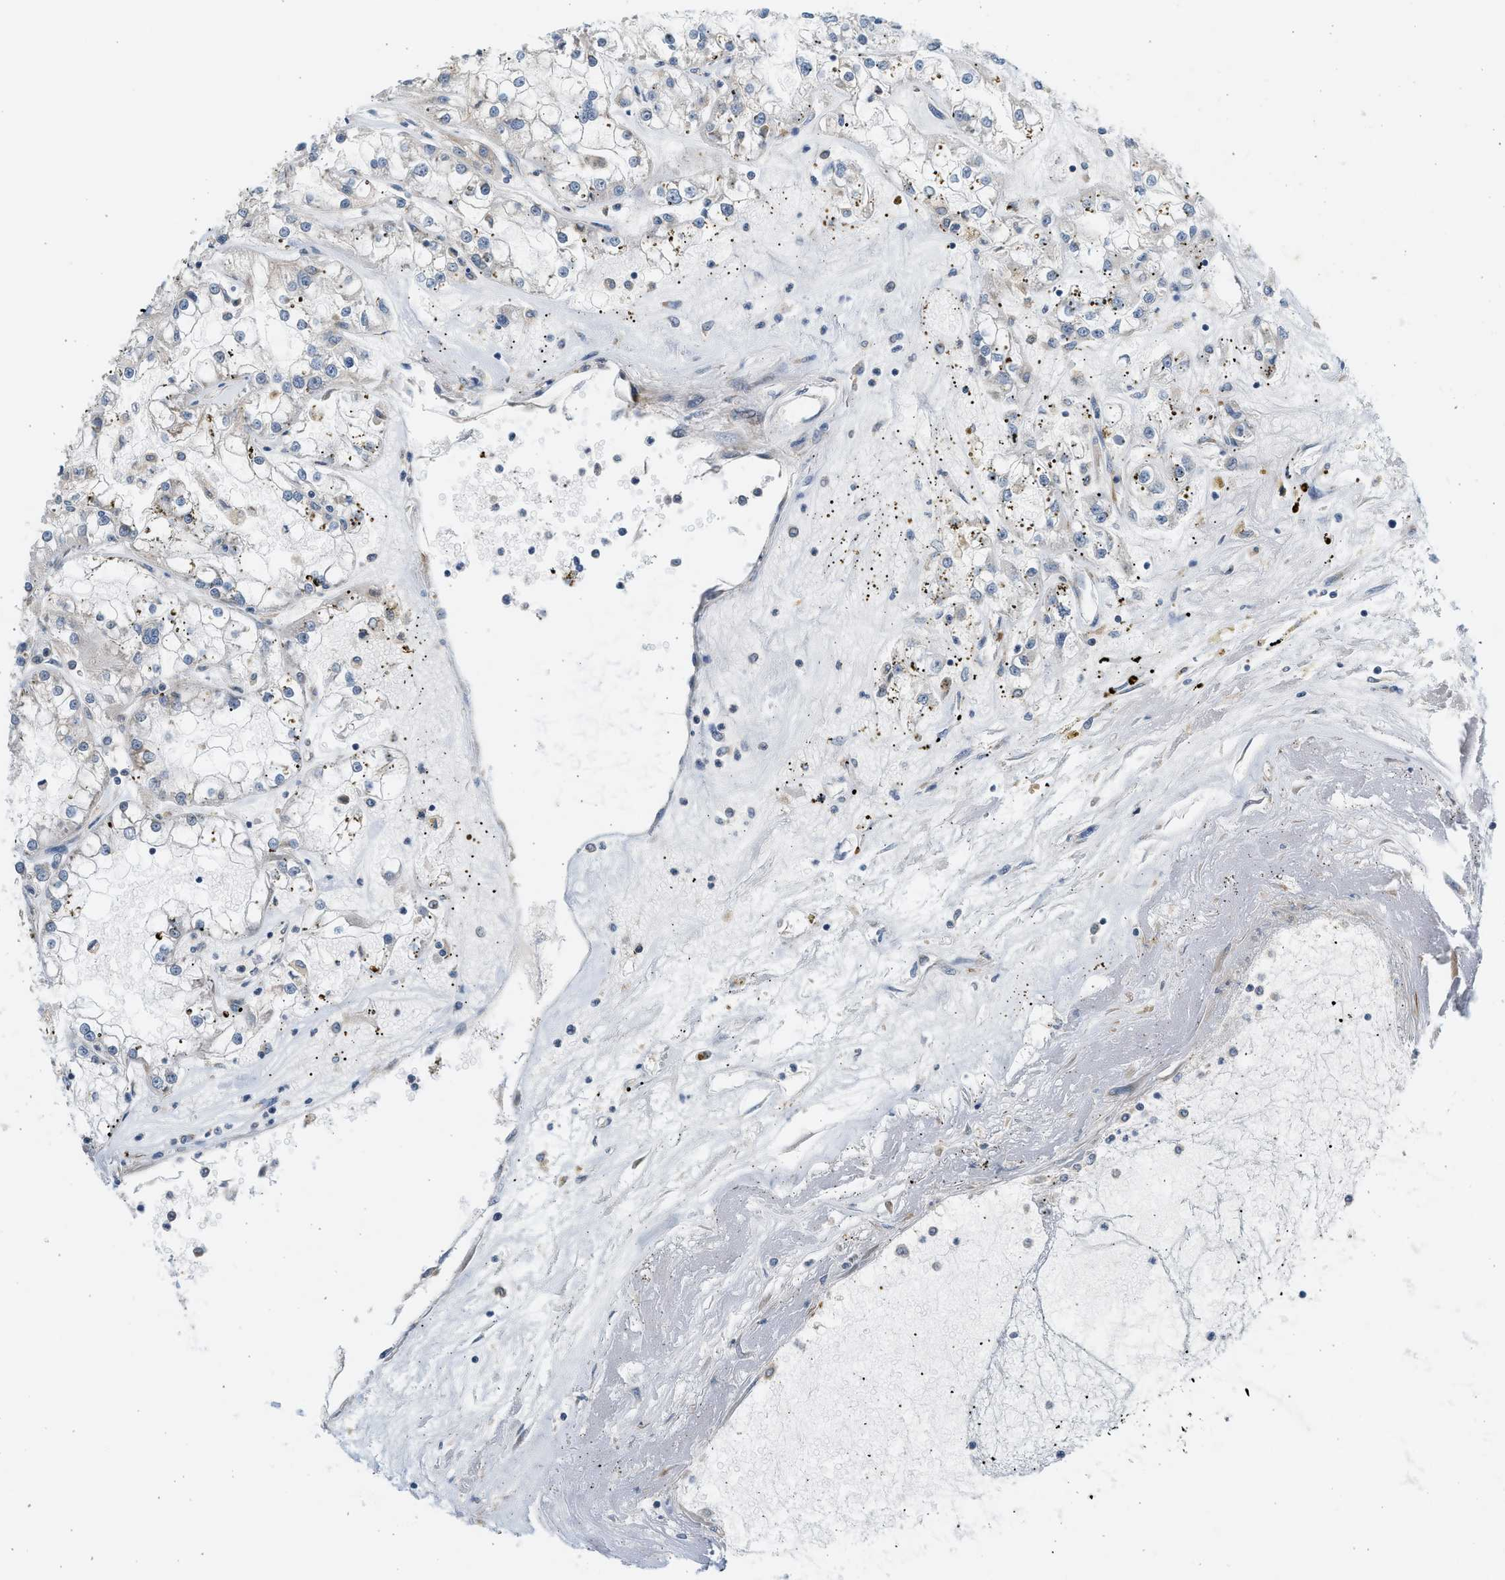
{"staining": {"intensity": "negative", "quantity": "none", "location": "none"}, "tissue": "renal cancer", "cell_type": "Tumor cells", "image_type": "cancer", "snomed": [{"axis": "morphology", "description": "Adenocarcinoma, NOS"}, {"axis": "topography", "description": "Kidney"}], "caption": "Immunohistochemical staining of renal adenocarcinoma shows no significant positivity in tumor cells.", "gene": "KDELR2", "patient": {"sex": "female", "age": 52}}